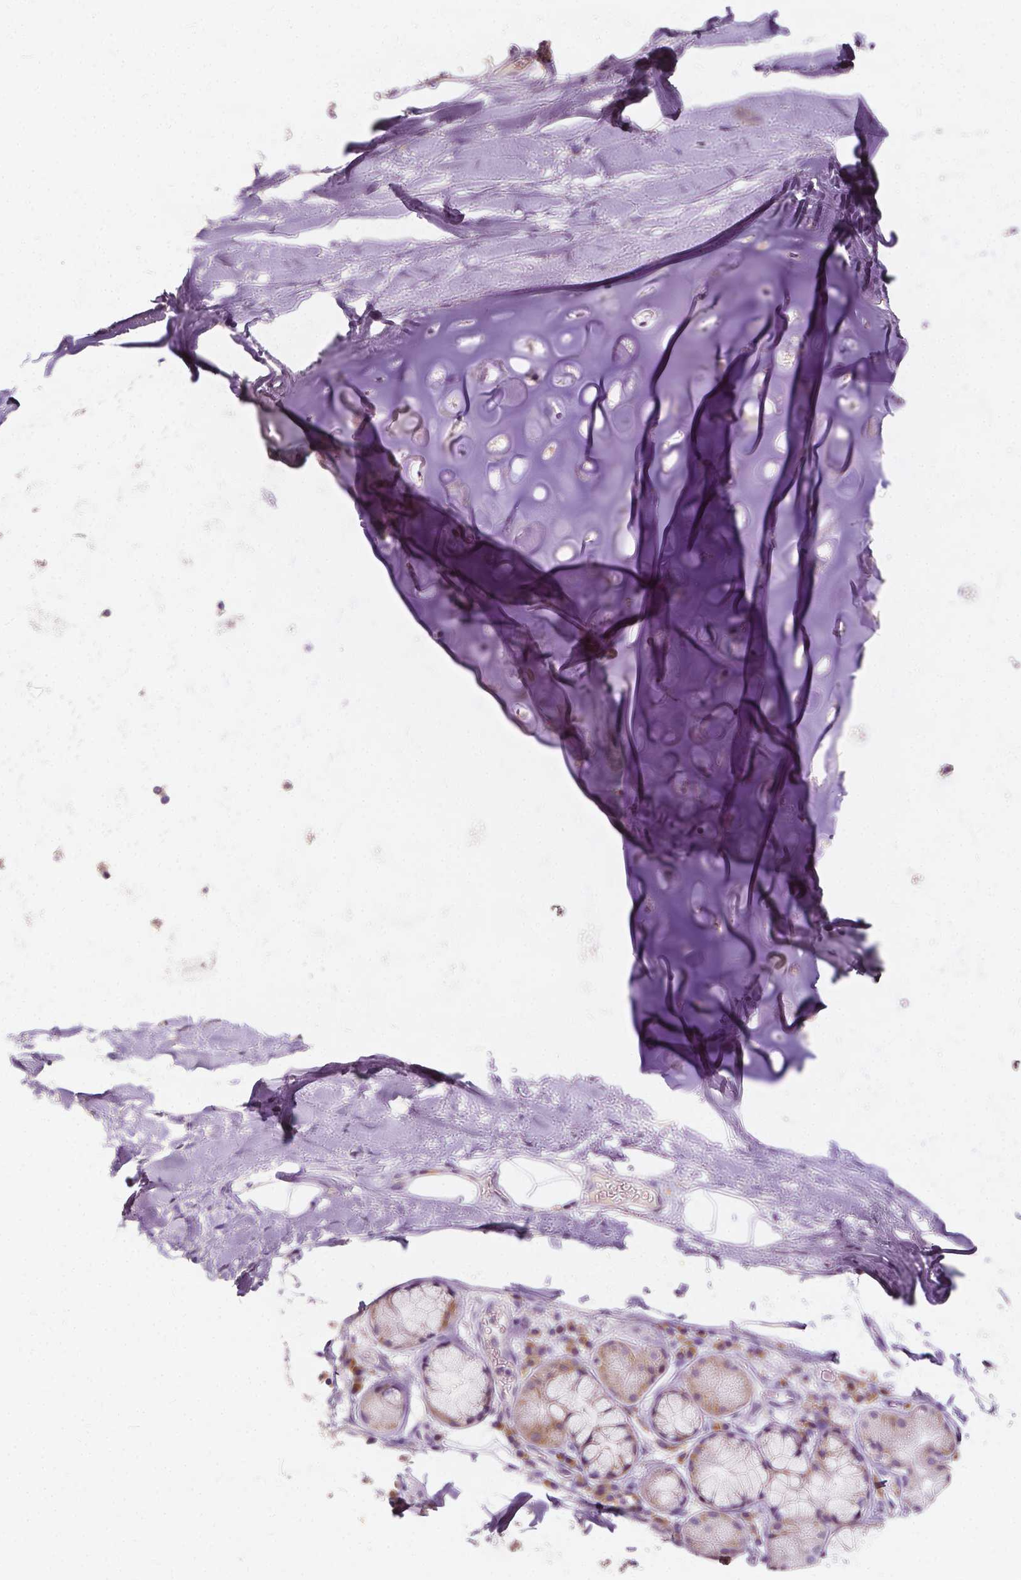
{"staining": {"intensity": "negative", "quantity": "none", "location": "none"}, "tissue": "adipose tissue", "cell_type": "Adipocytes", "image_type": "normal", "snomed": [{"axis": "morphology", "description": "Normal tissue, NOS"}, {"axis": "topography", "description": "Cartilage tissue"}, {"axis": "topography", "description": "Bronchus"}], "caption": "IHC photomicrograph of normal adipose tissue: human adipose tissue stained with DAB displays no significant protein expression in adipocytes. (Stains: DAB (3,3'-diaminobenzidine) immunohistochemistry with hematoxylin counter stain, Microscopy: brightfield microscopy at high magnification).", "gene": "SLC7A8", "patient": {"sex": "male", "age": 58}}